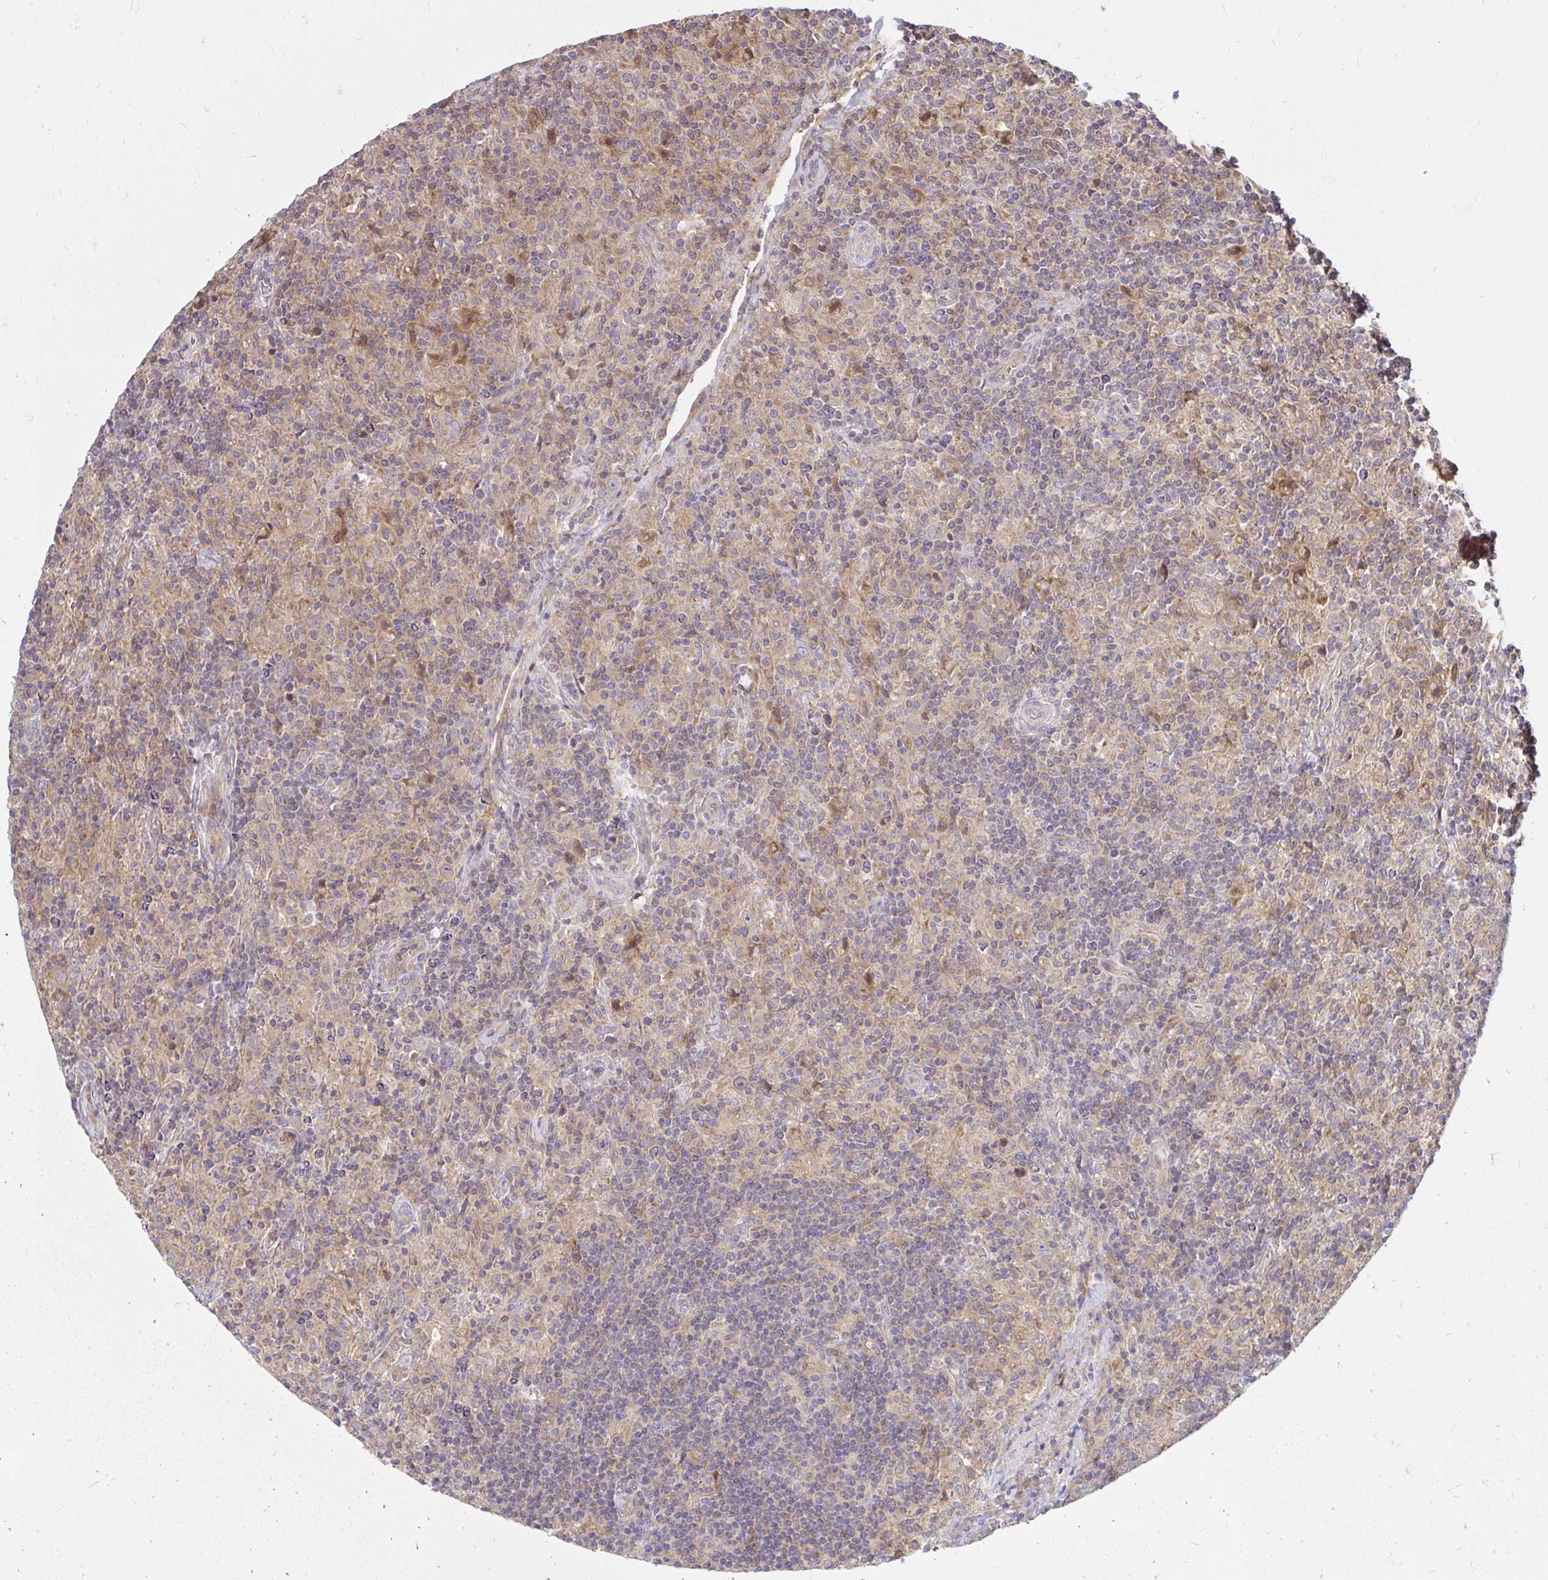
{"staining": {"intensity": "negative", "quantity": "none", "location": "none"}, "tissue": "lymphoma", "cell_type": "Tumor cells", "image_type": "cancer", "snomed": [{"axis": "morphology", "description": "Hodgkin's disease, NOS"}, {"axis": "topography", "description": "Lymph node"}], "caption": "Hodgkin's disease stained for a protein using immunohistochemistry (IHC) exhibits no staining tumor cells.", "gene": "ITGA2", "patient": {"sex": "male", "age": 70}}